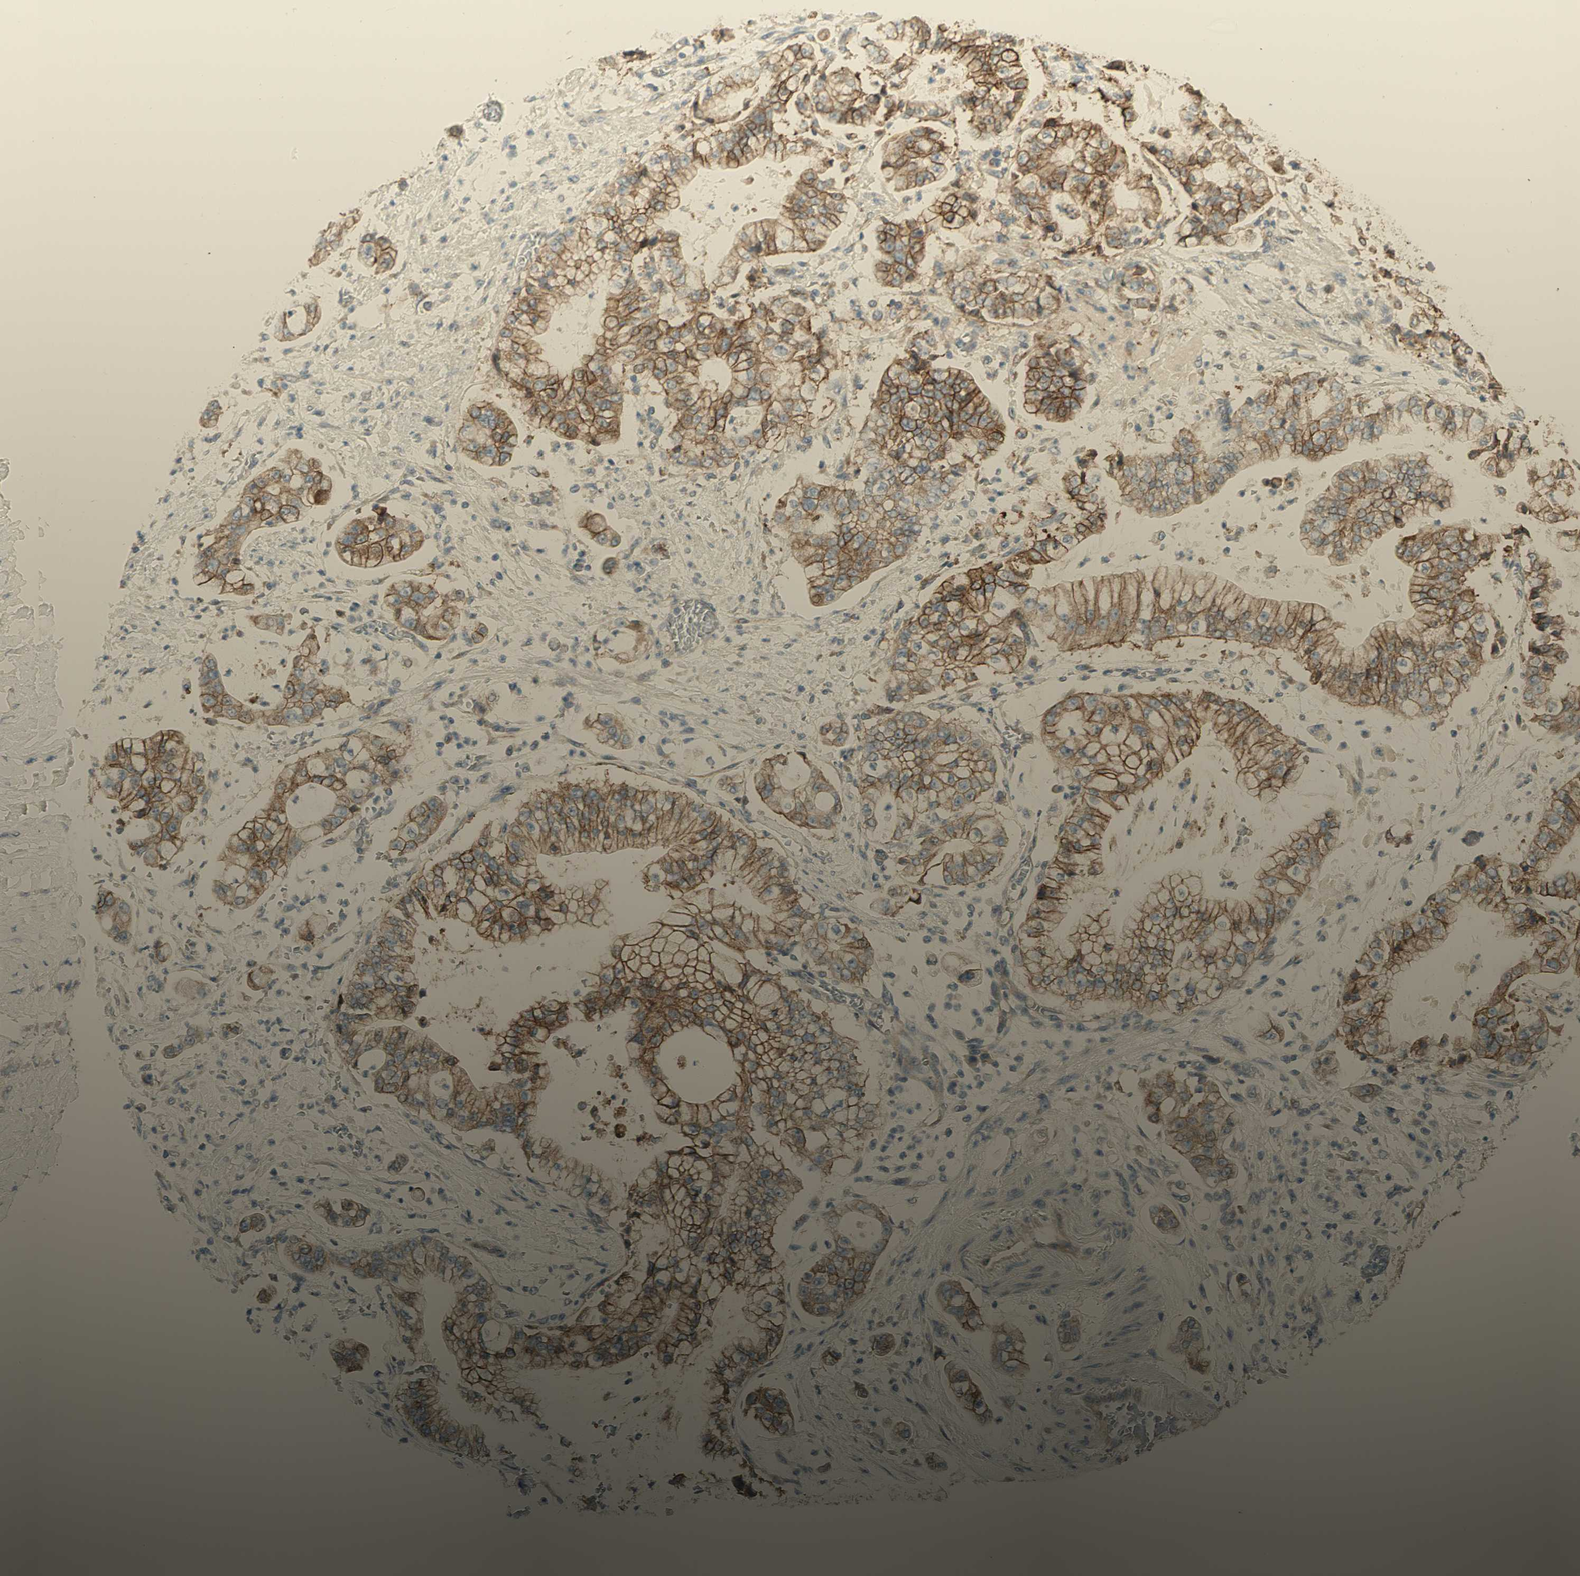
{"staining": {"intensity": "moderate", "quantity": ">75%", "location": "cytoplasmic/membranous"}, "tissue": "stomach cancer", "cell_type": "Tumor cells", "image_type": "cancer", "snomed": [{"axis": "morphology", "description": "Adenocarcinoma, NOS"}, {"axis": "topography", "description": "Stomach"}], "caption": "IHC of adenocarcinoma (stomach) displays medium levels of moderate cytoplasmic/membranous positivity in about >75% of tumor cells. (DAB IHC with brightfield microscopy, high magnification).", "gene": "RNF149", "patient": {"sex": "male", "age": 76}}